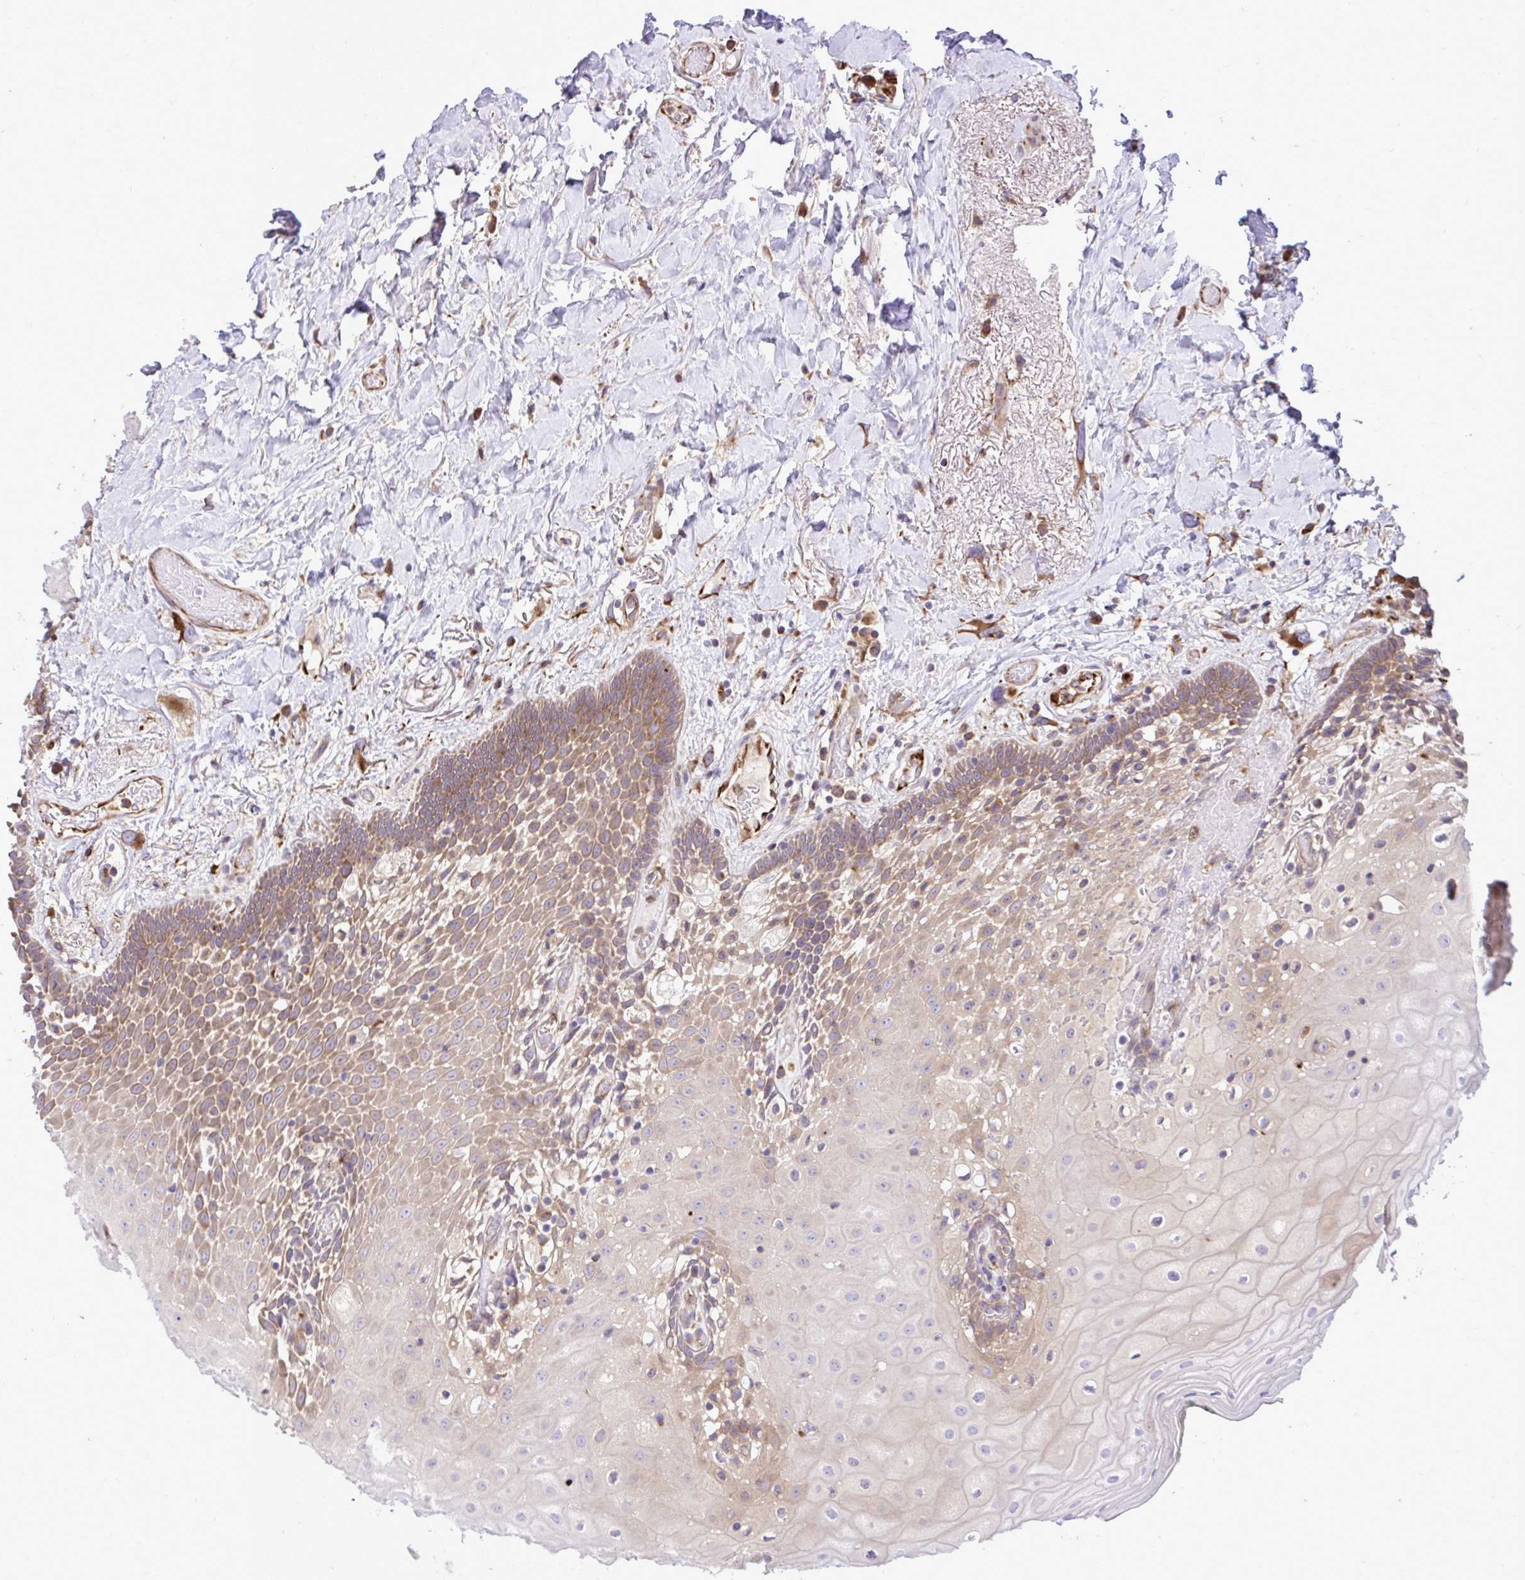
{"staining": {"intensity": "weak", "quantity": "25%-75%", "location": "cytoplasmic/membranous"}, "tissue": "oral mucosa", "cell_type": "Squamous epithelial cells", "image_type": "normal", "snomed": [{"axis": "morphology", "description": "Normal tissue, NOS"}, {"axis": "morphology", "description": "Squamous cell carcinoma, NOS"}, {"axis": "topography", "description": "Oral tissue"}, {"axis": "topography", "description": "Head-Neck"}], "caption": "DAB (3,3'-diaminobenzidine) immunohistochemical staining of benign human oral mucosa exhibits weak cytoplasmic/membranous protein expression in approximately 25%-75% of squamous epithelial cells.", "gene": "PAIP2", "patient": {"sex": "male", "age": 64}}